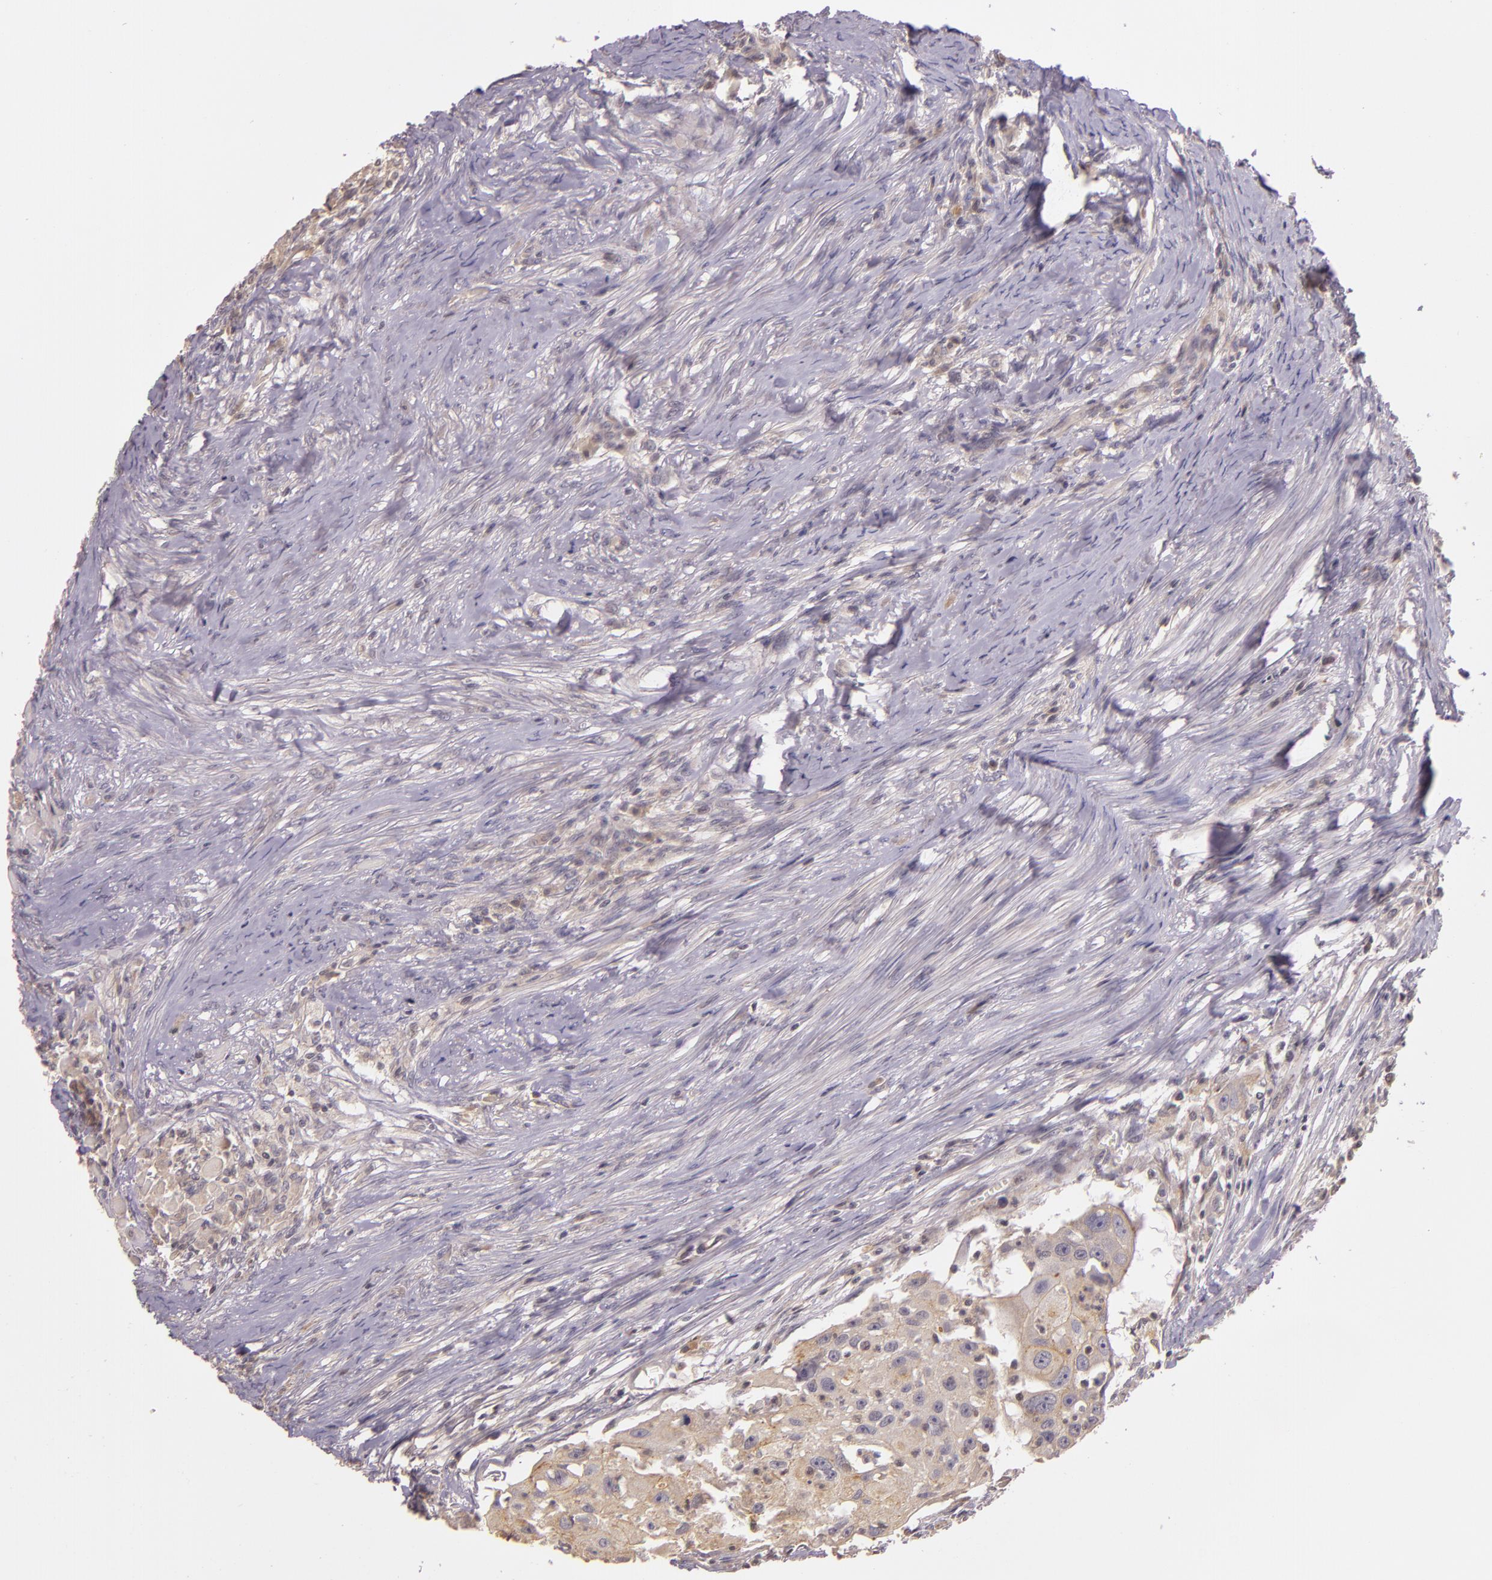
{"staining": {"intensity": "weak", "quantity": "25%-75%", "location": "cytoplasmic/membranous"}, "tissue": "head and neck cancer", "cell_type": "Tumor cells", "image_type": "cancer", "snomed": [{"axis": "morphology", "description": "Squamous cell carcinoma, NOS"}, {"axis": "topography", "description": "Head-Neck"}], "caption": "Weak cytoplasmic/membranous positivity for a protein is seen in about 25%-75% of tumor cells of head and neck cancer (squamous cell carcinoma) using immunohistochemistry.", "gene": "ARMH4", "patient": {"sex": "male", "age": 64}}